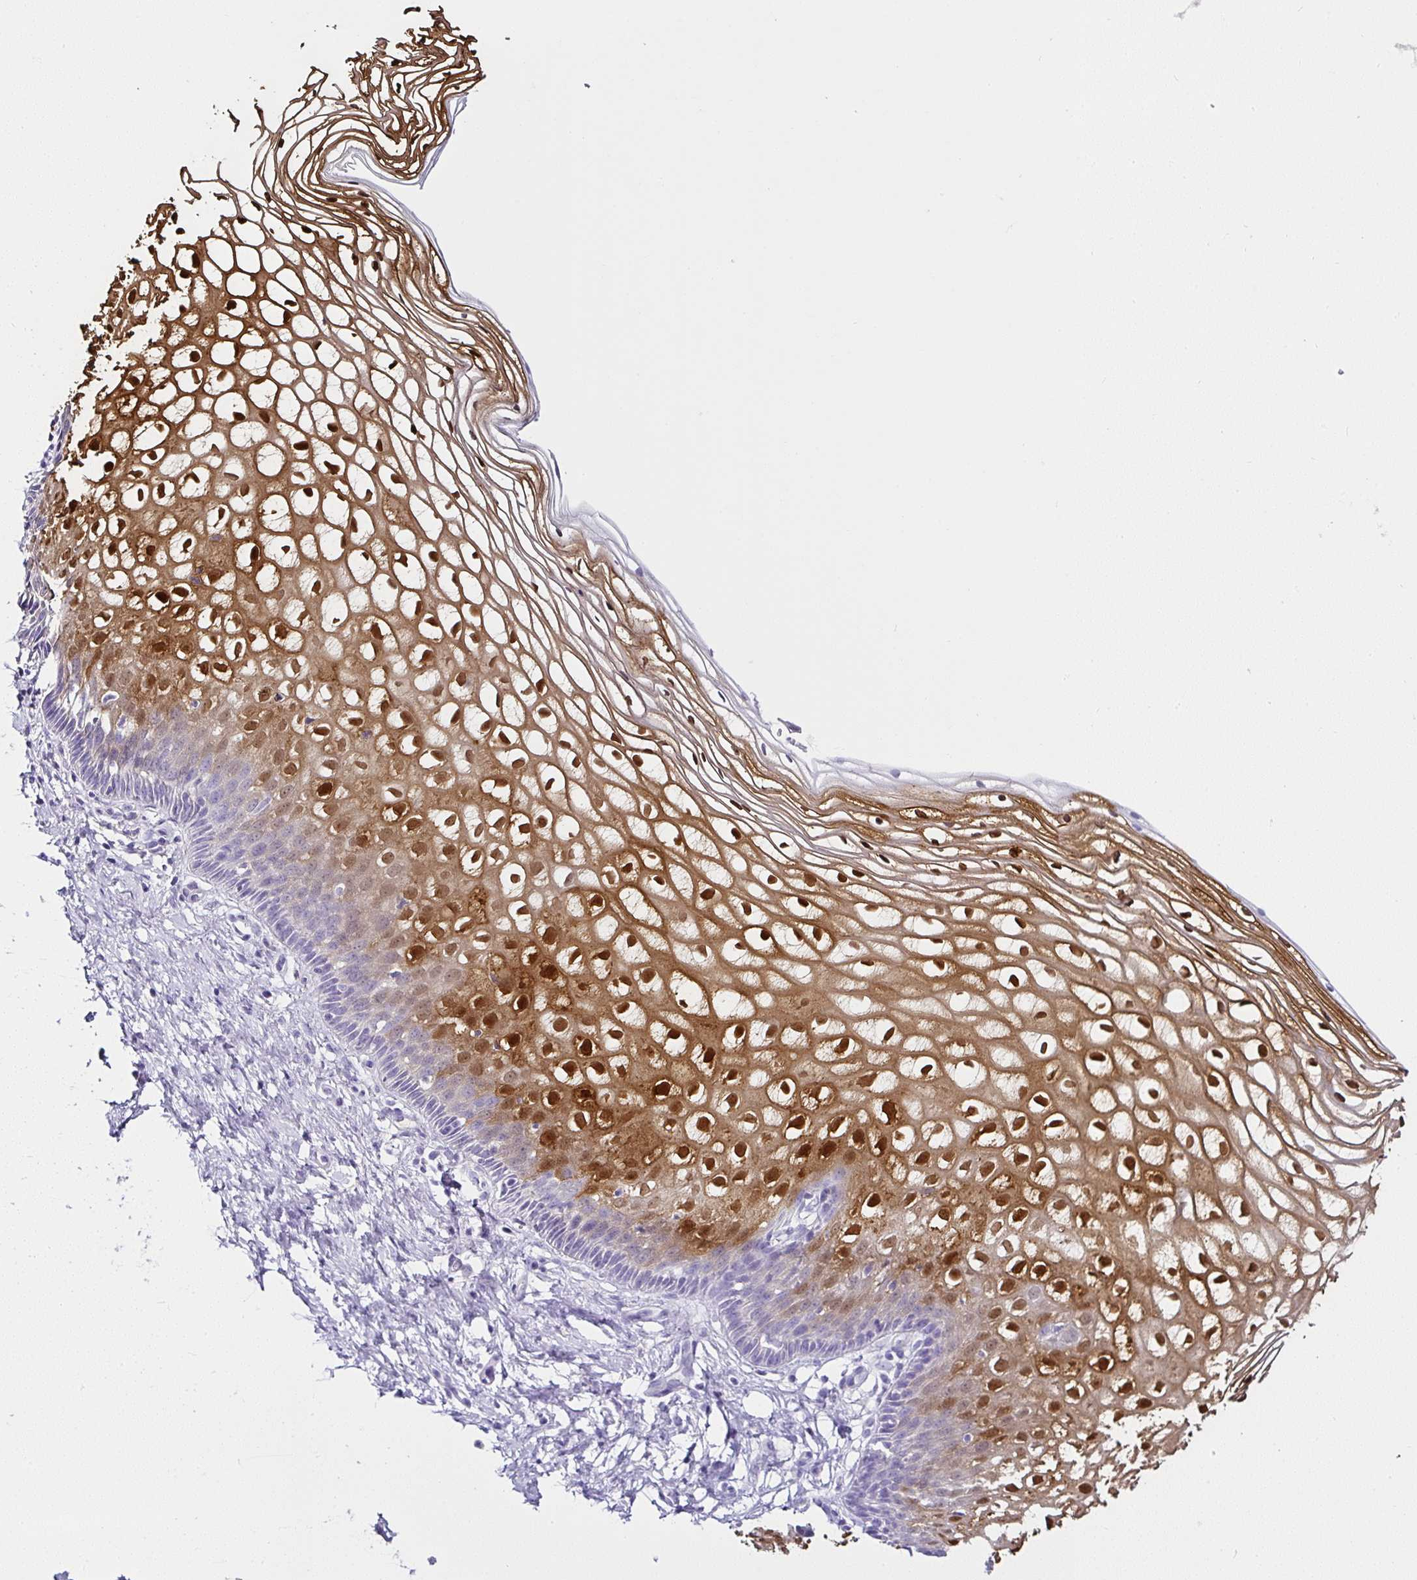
{"staining": {"intensity": "negative", "quantity": "none", "location": "none"}, "tissue": "cervix", "cell_type": "Glandular cells", "image_type": "normal", "snomed": [{"axis": "morphology", "description": "Normal tissue, NOS"}, {"axis": "topography", "description": "Cervix"}], "caption": "Immunohistochemical staining of unremarkable cervix demonstrates no significant expression in glandular cells.", "gene": "SERPINB3", "patient": {"sex": "female", "age": 36}}